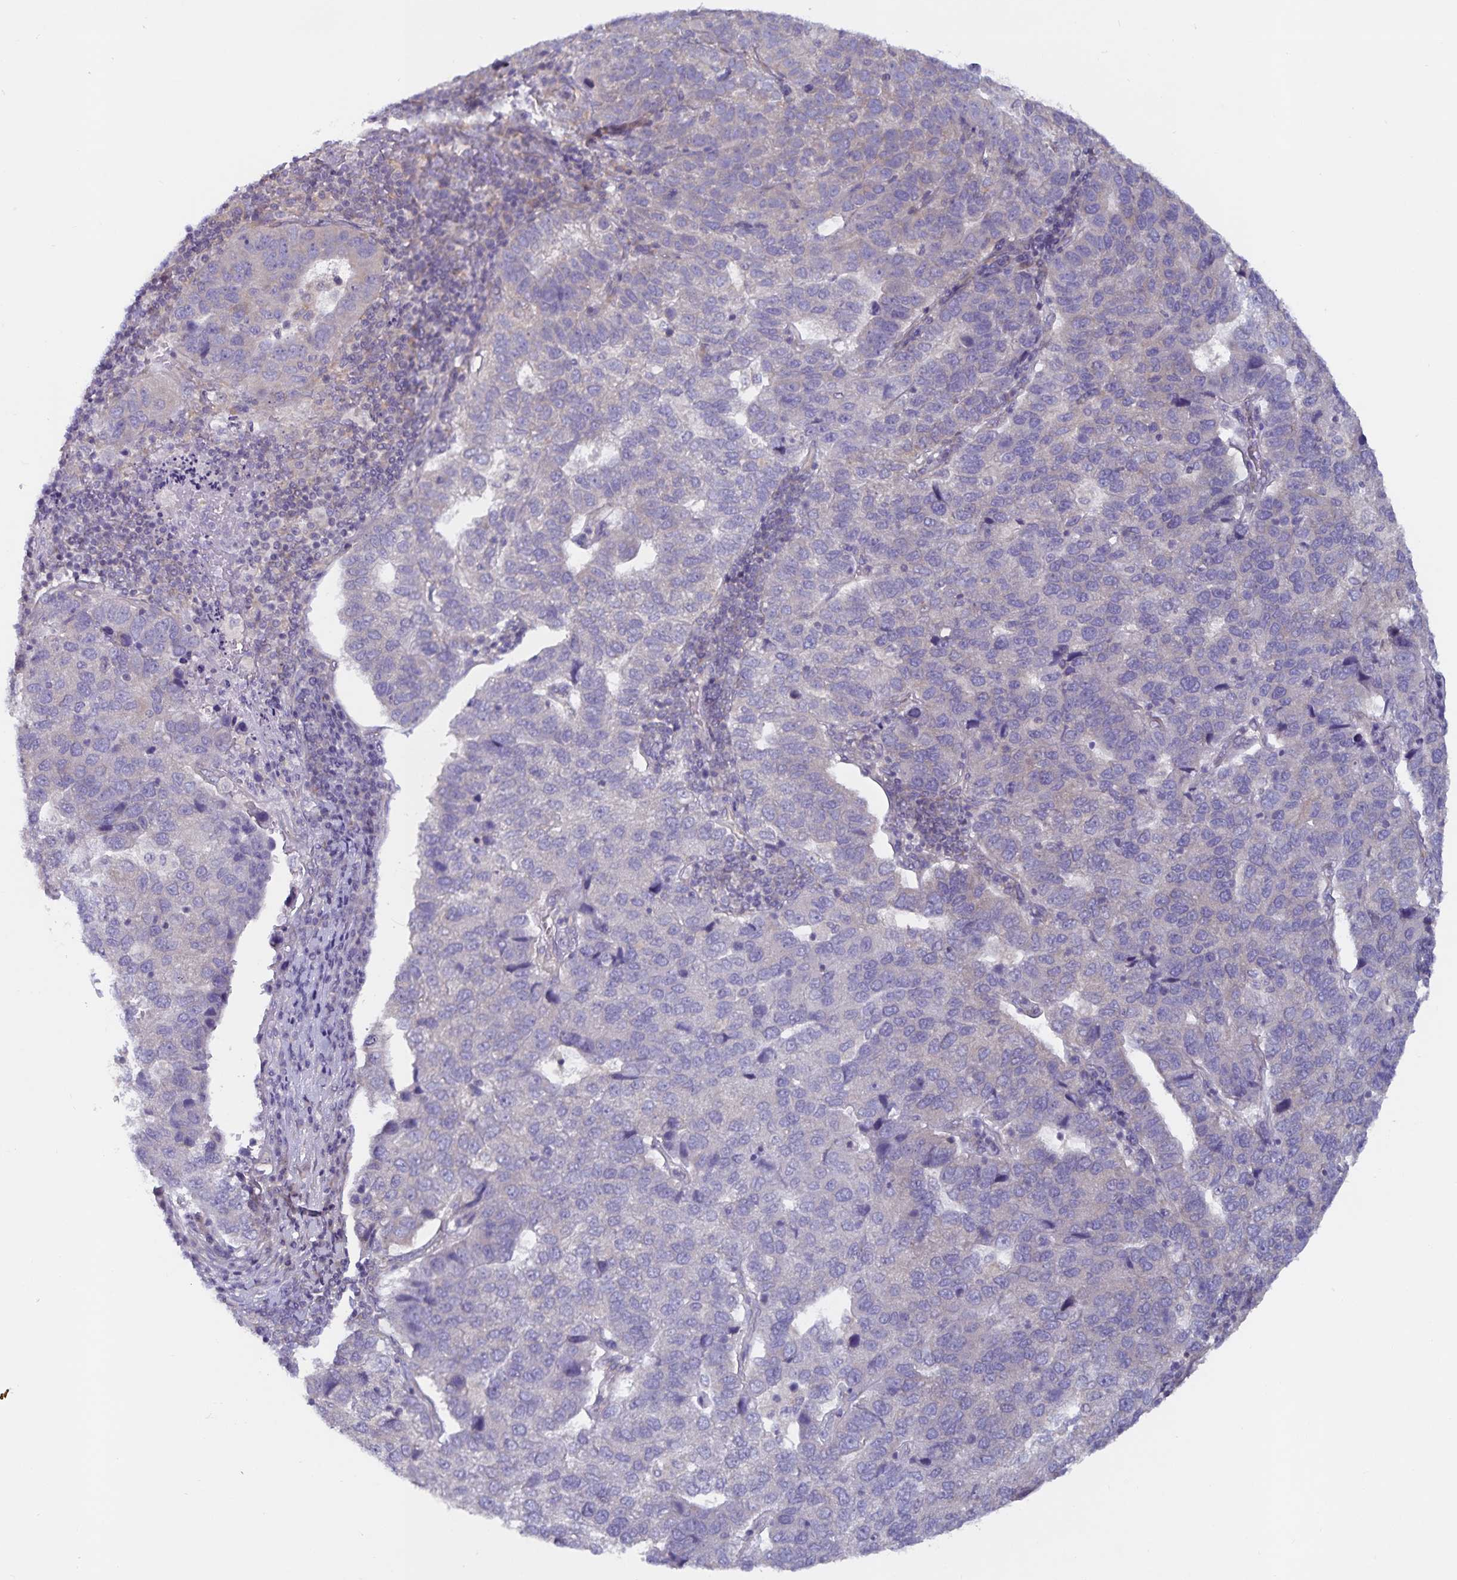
{"staining": {"intensity": "negative", "quantity": "none", "location": "none"}, "tissue": "pancreatic cancer", "cell_type": "Tumor cells", "image_type": "cancer", "snomed": [{"axis": "morphology", "description": "Adenocarcinoma, NOS"}, {"axis": "topography", "description": "Pancreas"}], "caption": "IHC of adenocarcinoma (pancreatic) shows no positivity in tumor cells.", "gene": "FAM120A", "patient": {"sex": "female", "age": 61}}